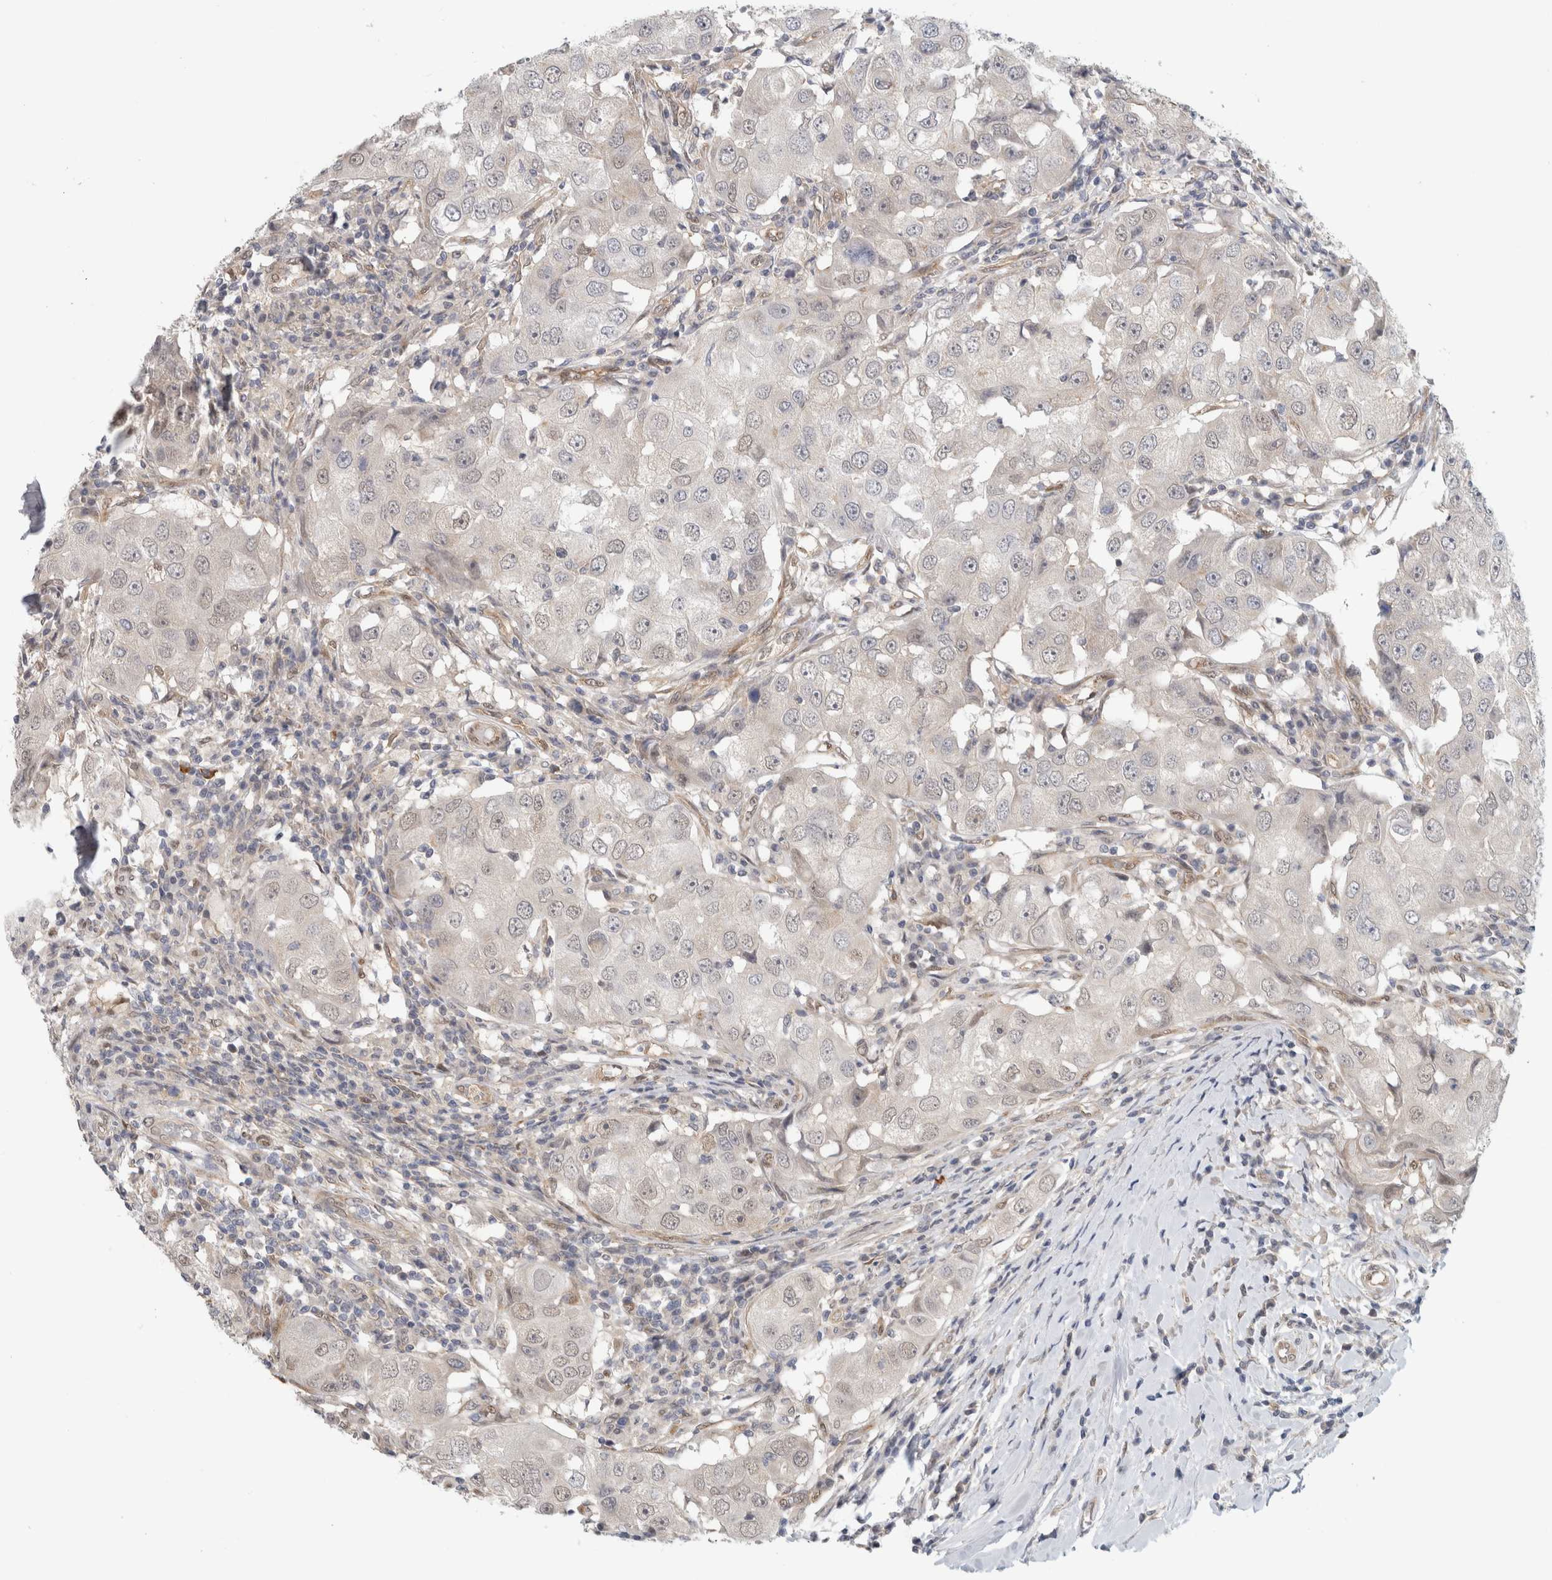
{"staining": {"intensity": "negative", "quantity": "none", "location": "none"}, "tissue": "breast cancer", "cell_type": "Tumor cells", "image_type": "cancer", "snomed": [{"axis": "morphology", "description": "Duct carcinoma"}, {"axis": "topography", "description": "Breast"}], "caption": "Immunohistochemical staining of human infiltrating ductal carcinoma (breast) displays no significant staining in tumor cells.", "gene": "EIF4G3", "patient": {"sex": "female", "age": 27}}